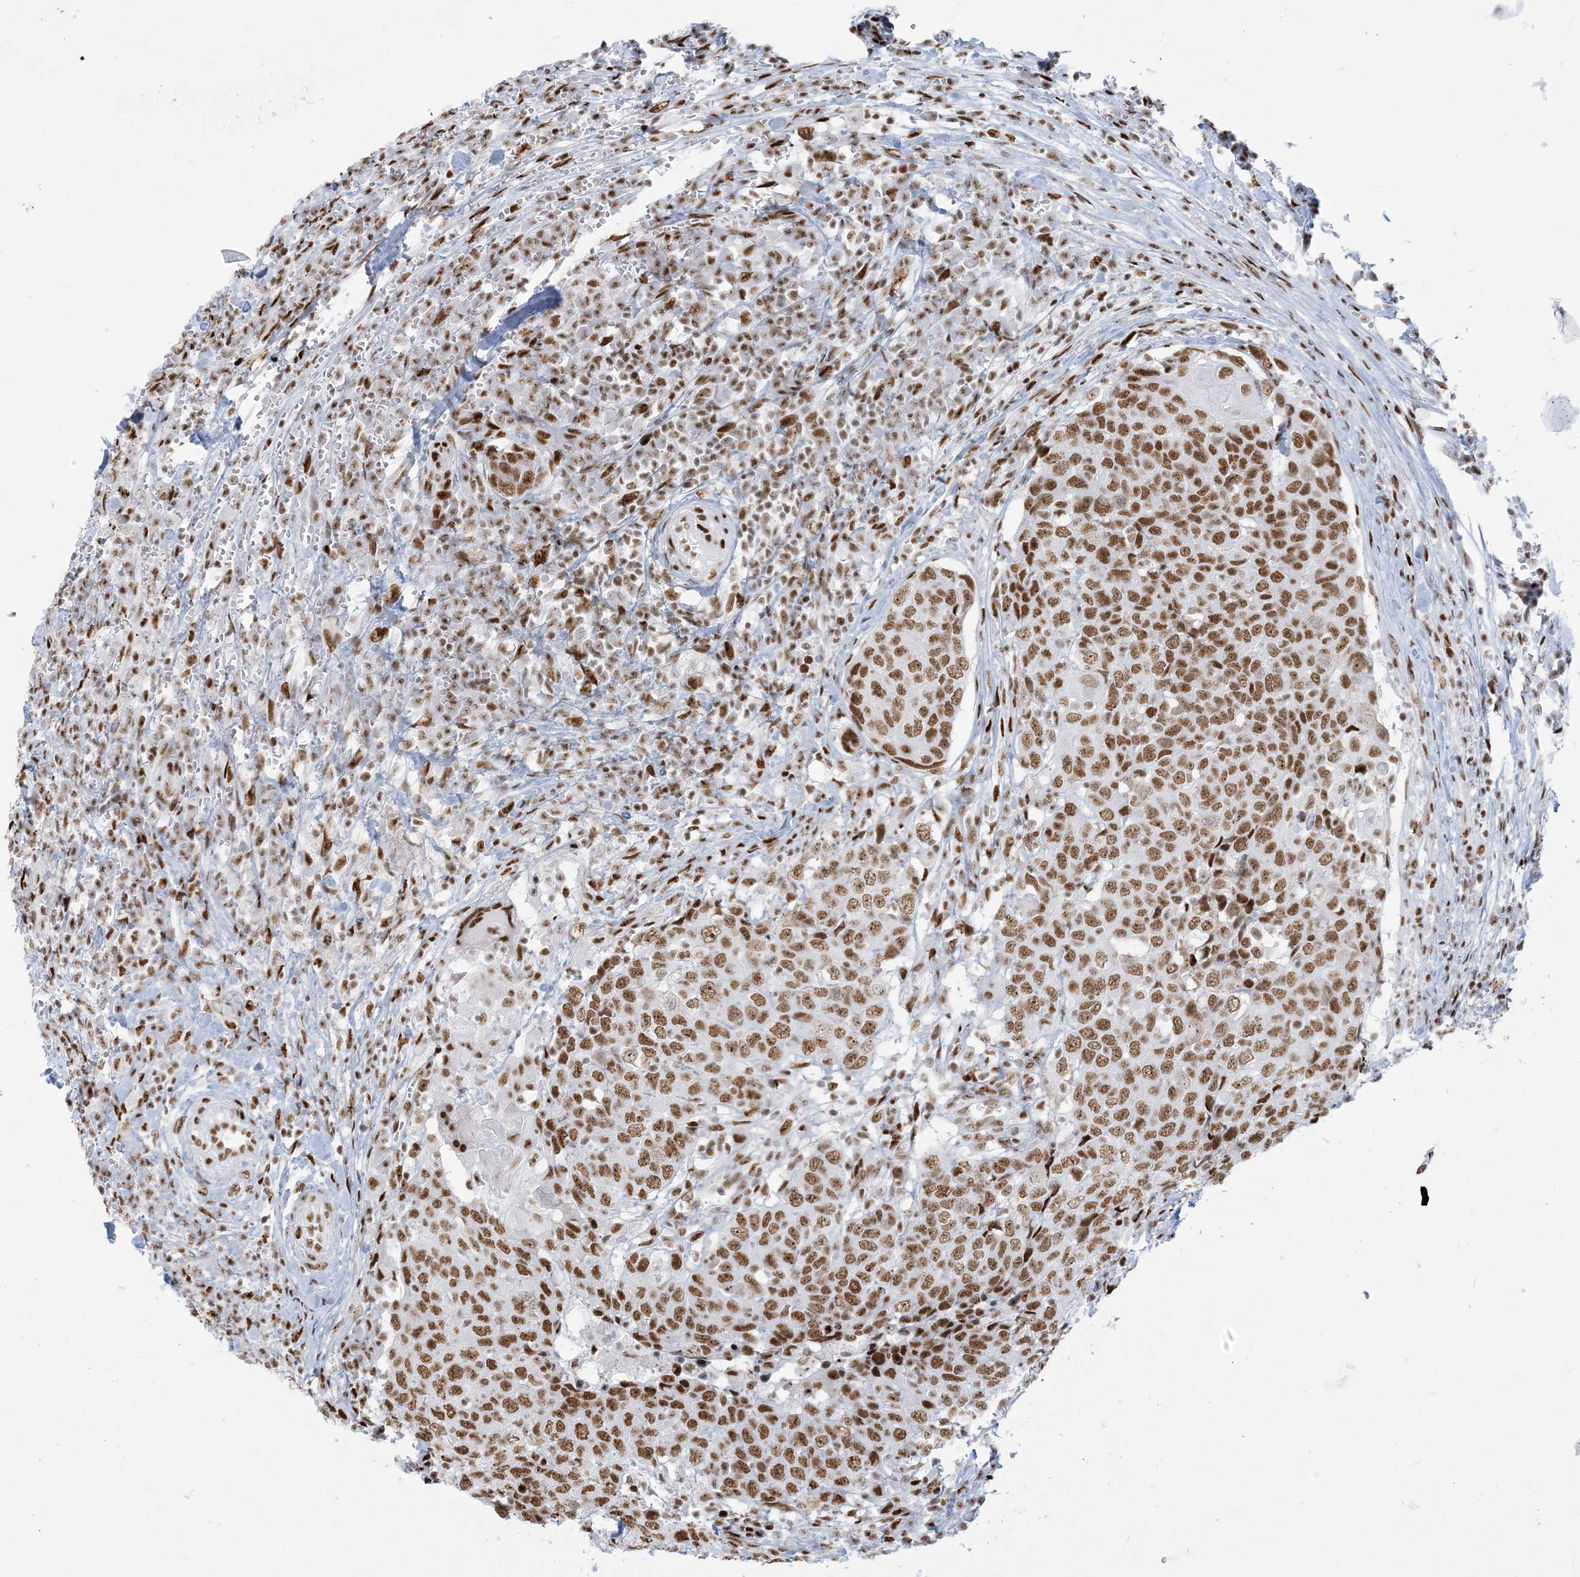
{"staining": {"intensity": "moderate", "quantity": ">75%", "location": "nuclear"}, "tissue": "head and neck cancer", "cell_type": "Tumor cells", "image_type": "cancer", "snomed": [{"axis": "morphology", "description": "Squamous cell carcinoma, NOS"}, {"axis": "topography", "description": "Head-Neck"}], "caption": "A high-resolution photomicrograph shows immunohistochemistry (IHC) staining of squamous cell carcinoma (head and neck), which reveals moderate nuclear staining in about >75% of tumor cells.", "gene": "STAG1", "patient": {"sex": "male", "age": 66}}